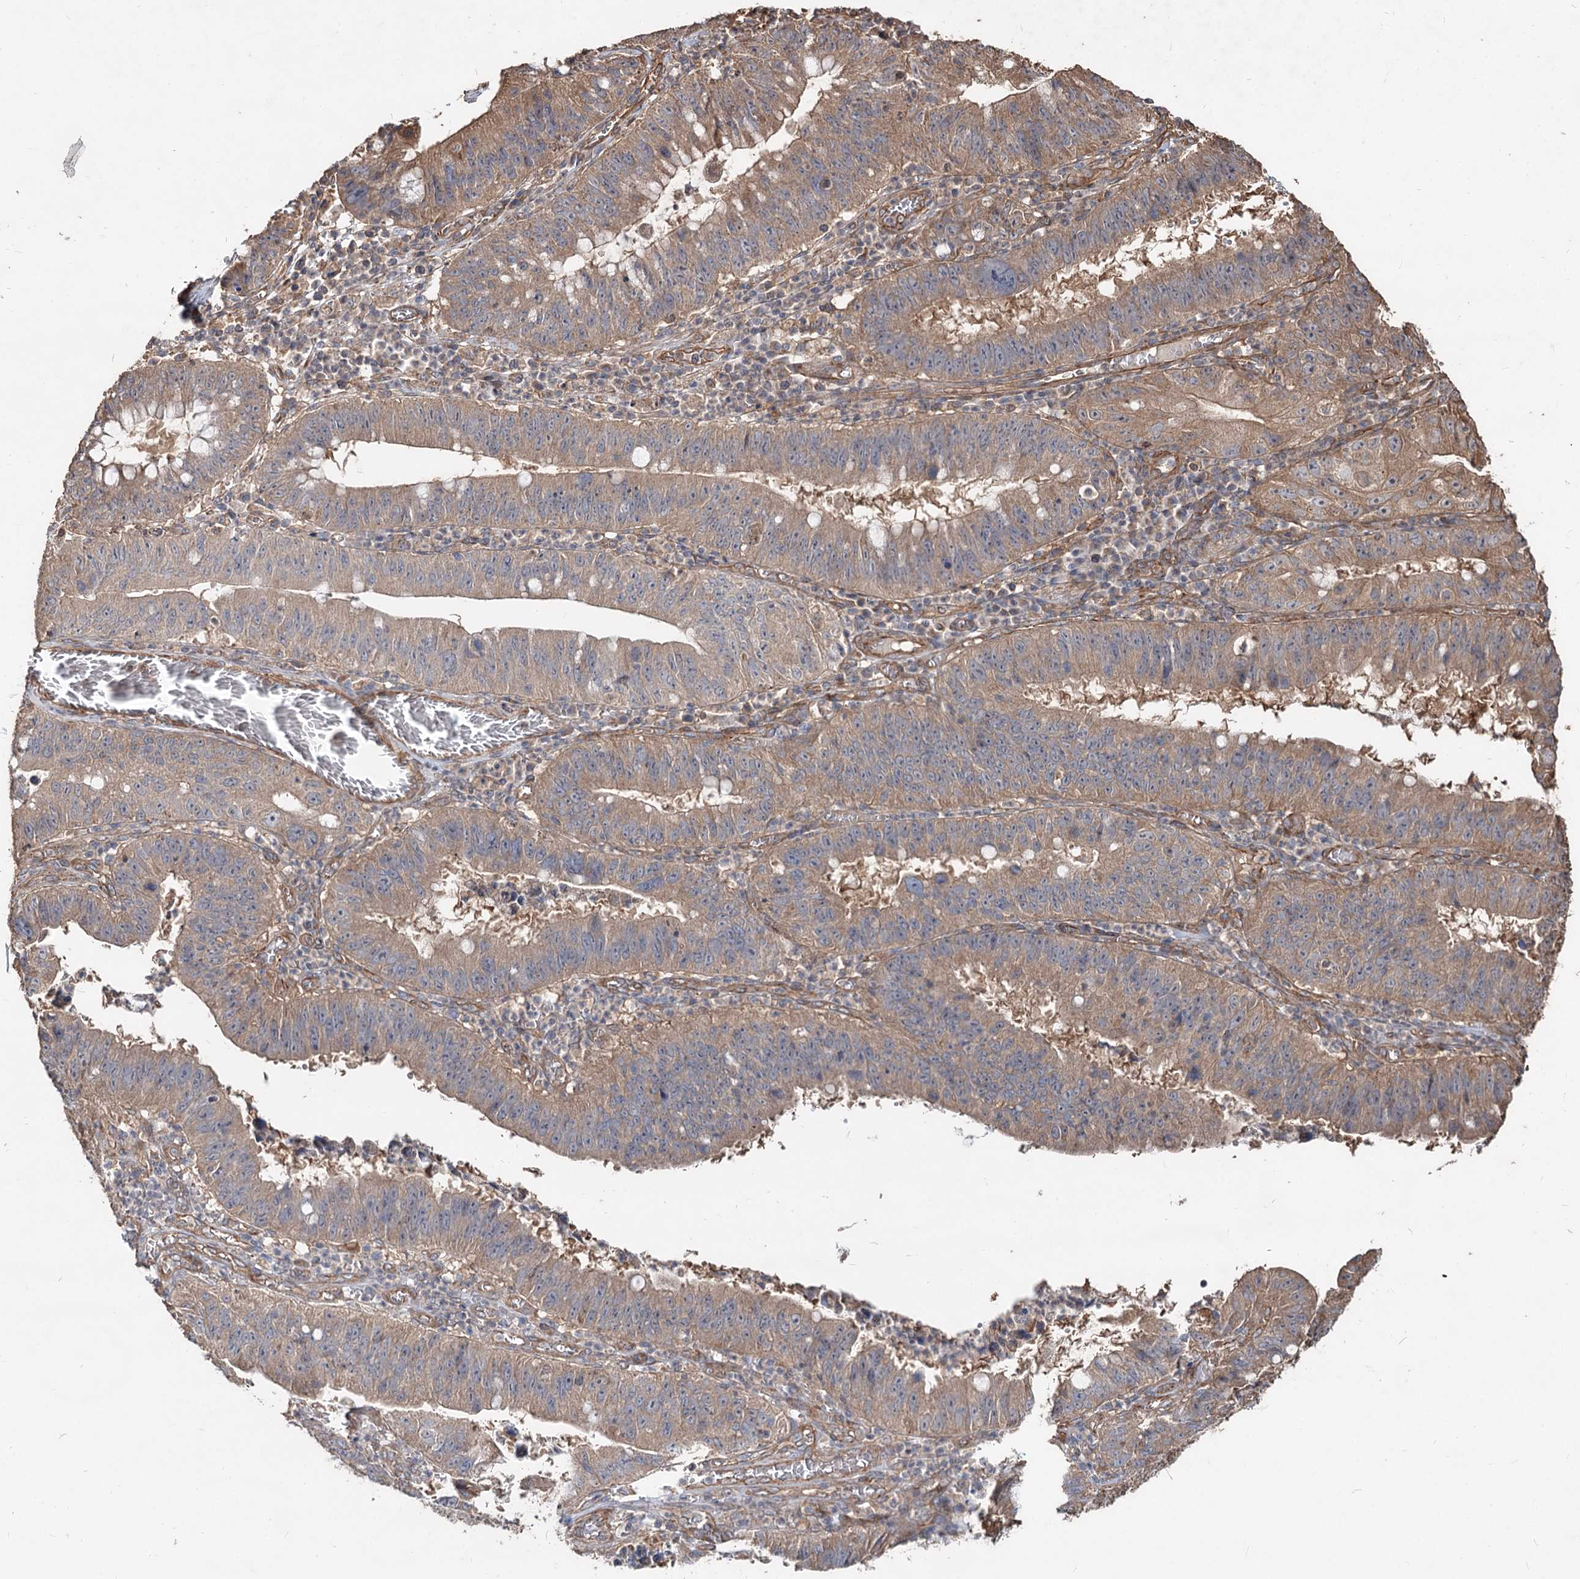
{"staining": {"intensity": "moderate", "quantity": ">75%", "location": "cytoplasmic/membranous"}, "tissue": "stomach cancer", "cell_type": "Tumor cells", "image_type": "cancer", "snomed": [{"axis": "morphology", "description": "Adenocarcinoma, NOS"}, {"axis": "topography", "description": "Stomach"}], "caption": "This is a micrograph of IHC staining of stomach adenocarcinoma, which shows moderate expression in the cytoplasmic/membranous of tumor cells.", "gene": "SPART", "patient": {"sex": "male", "age": 59}}